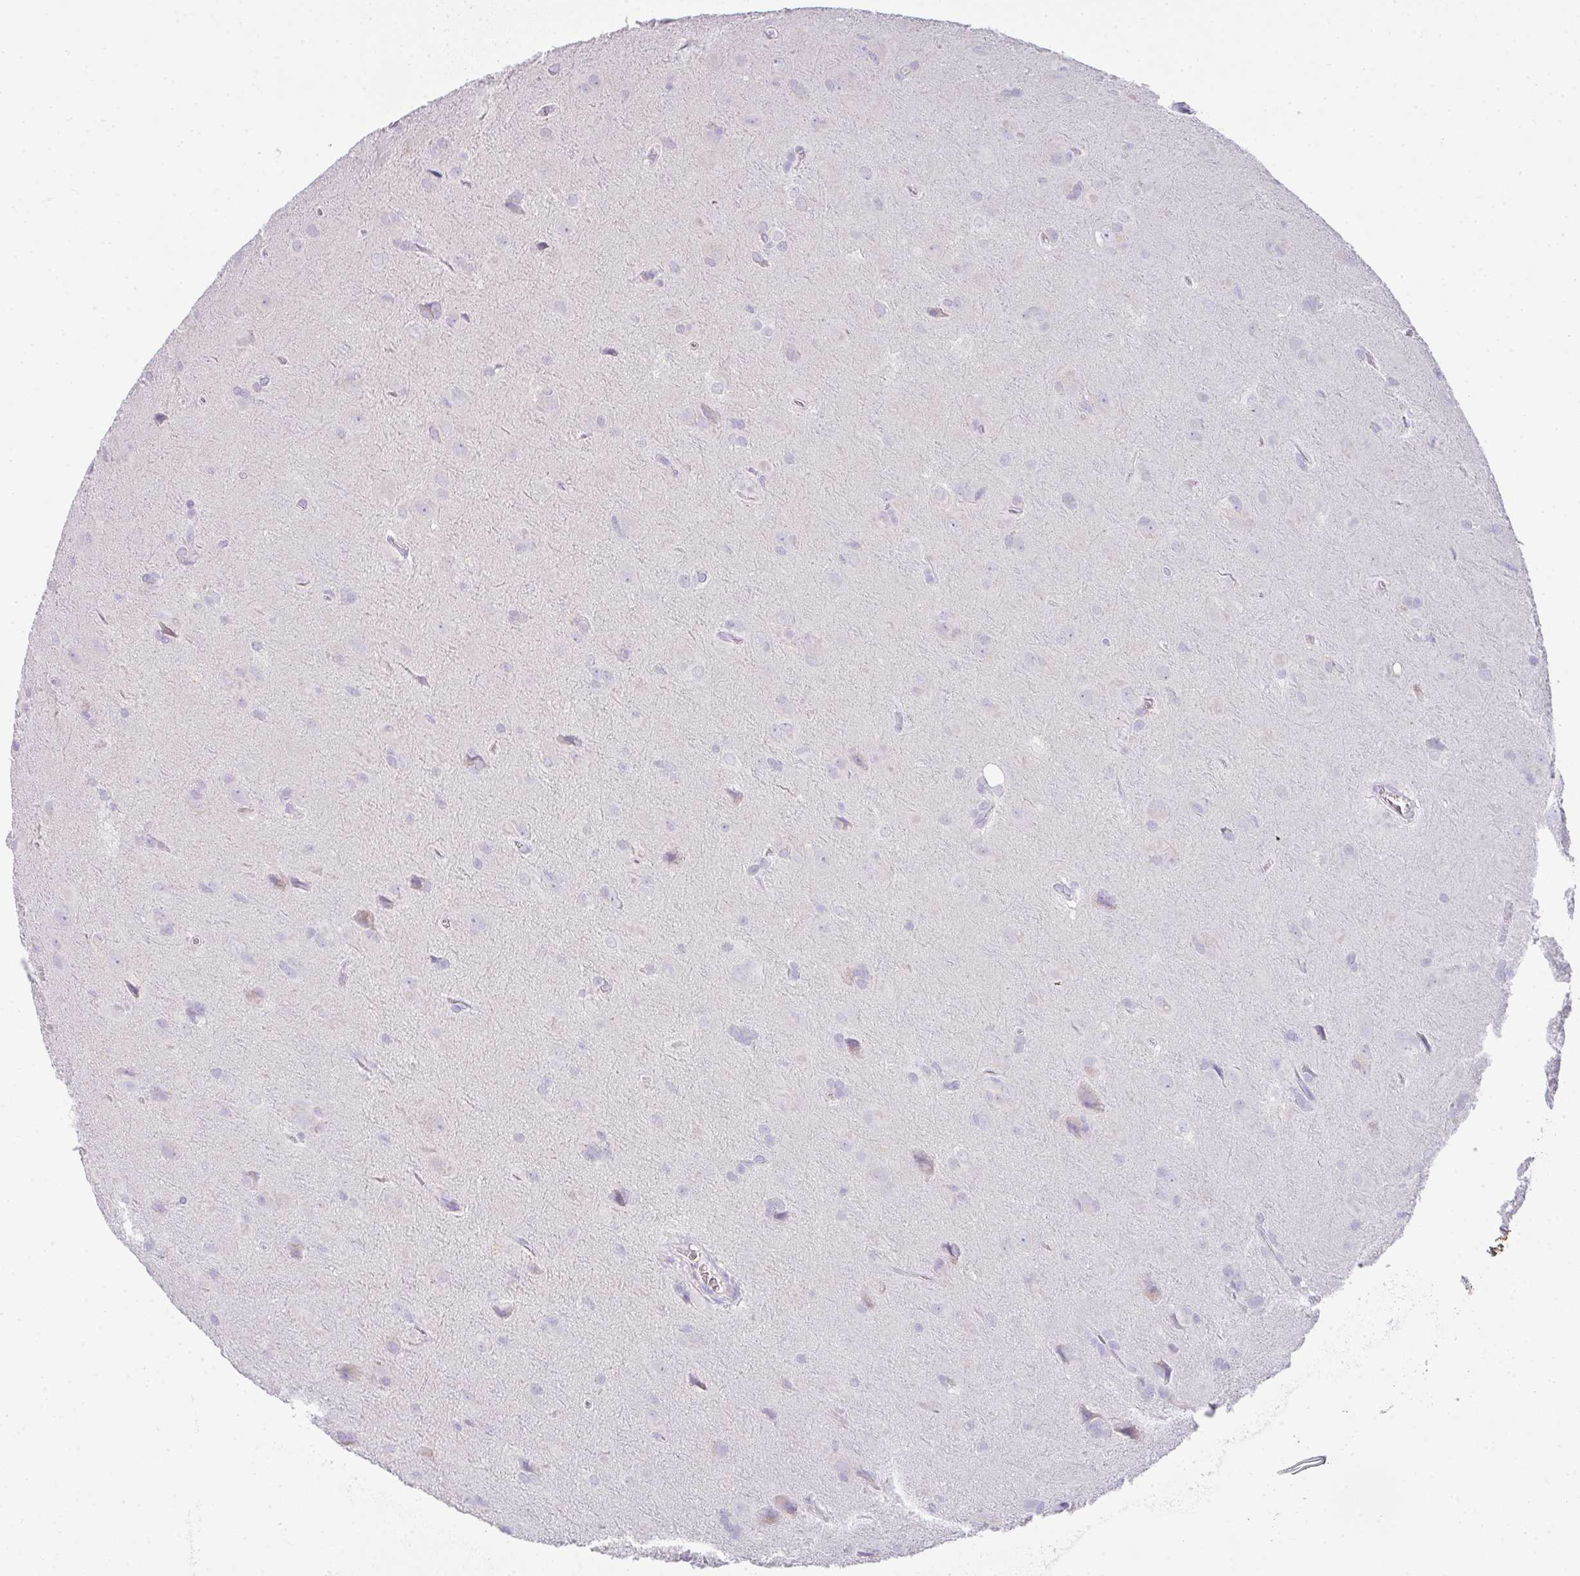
{"staining": {"intensity": "negative", "quantity": "none", "location": "none"}, "tissue": "glioma", "cell_type": "Tumor cells", "image_type": "cancer", "snomed": [{"axis": "morphology", "description": "Glioma, malignant, Low grade"}, {"axis": "topography", "description": "Brain"}], "caption": "This image is of glioma stained with immunohistochemistry to label a protein in brown with the nuclei are counter-stained blue. There is no positivity in tumor cells. (Immunohistochemistry (ihc), brightfield microscopy, high magnification).", "gene": "COX7B", "patient": {"sex": "male", "age": 58}}